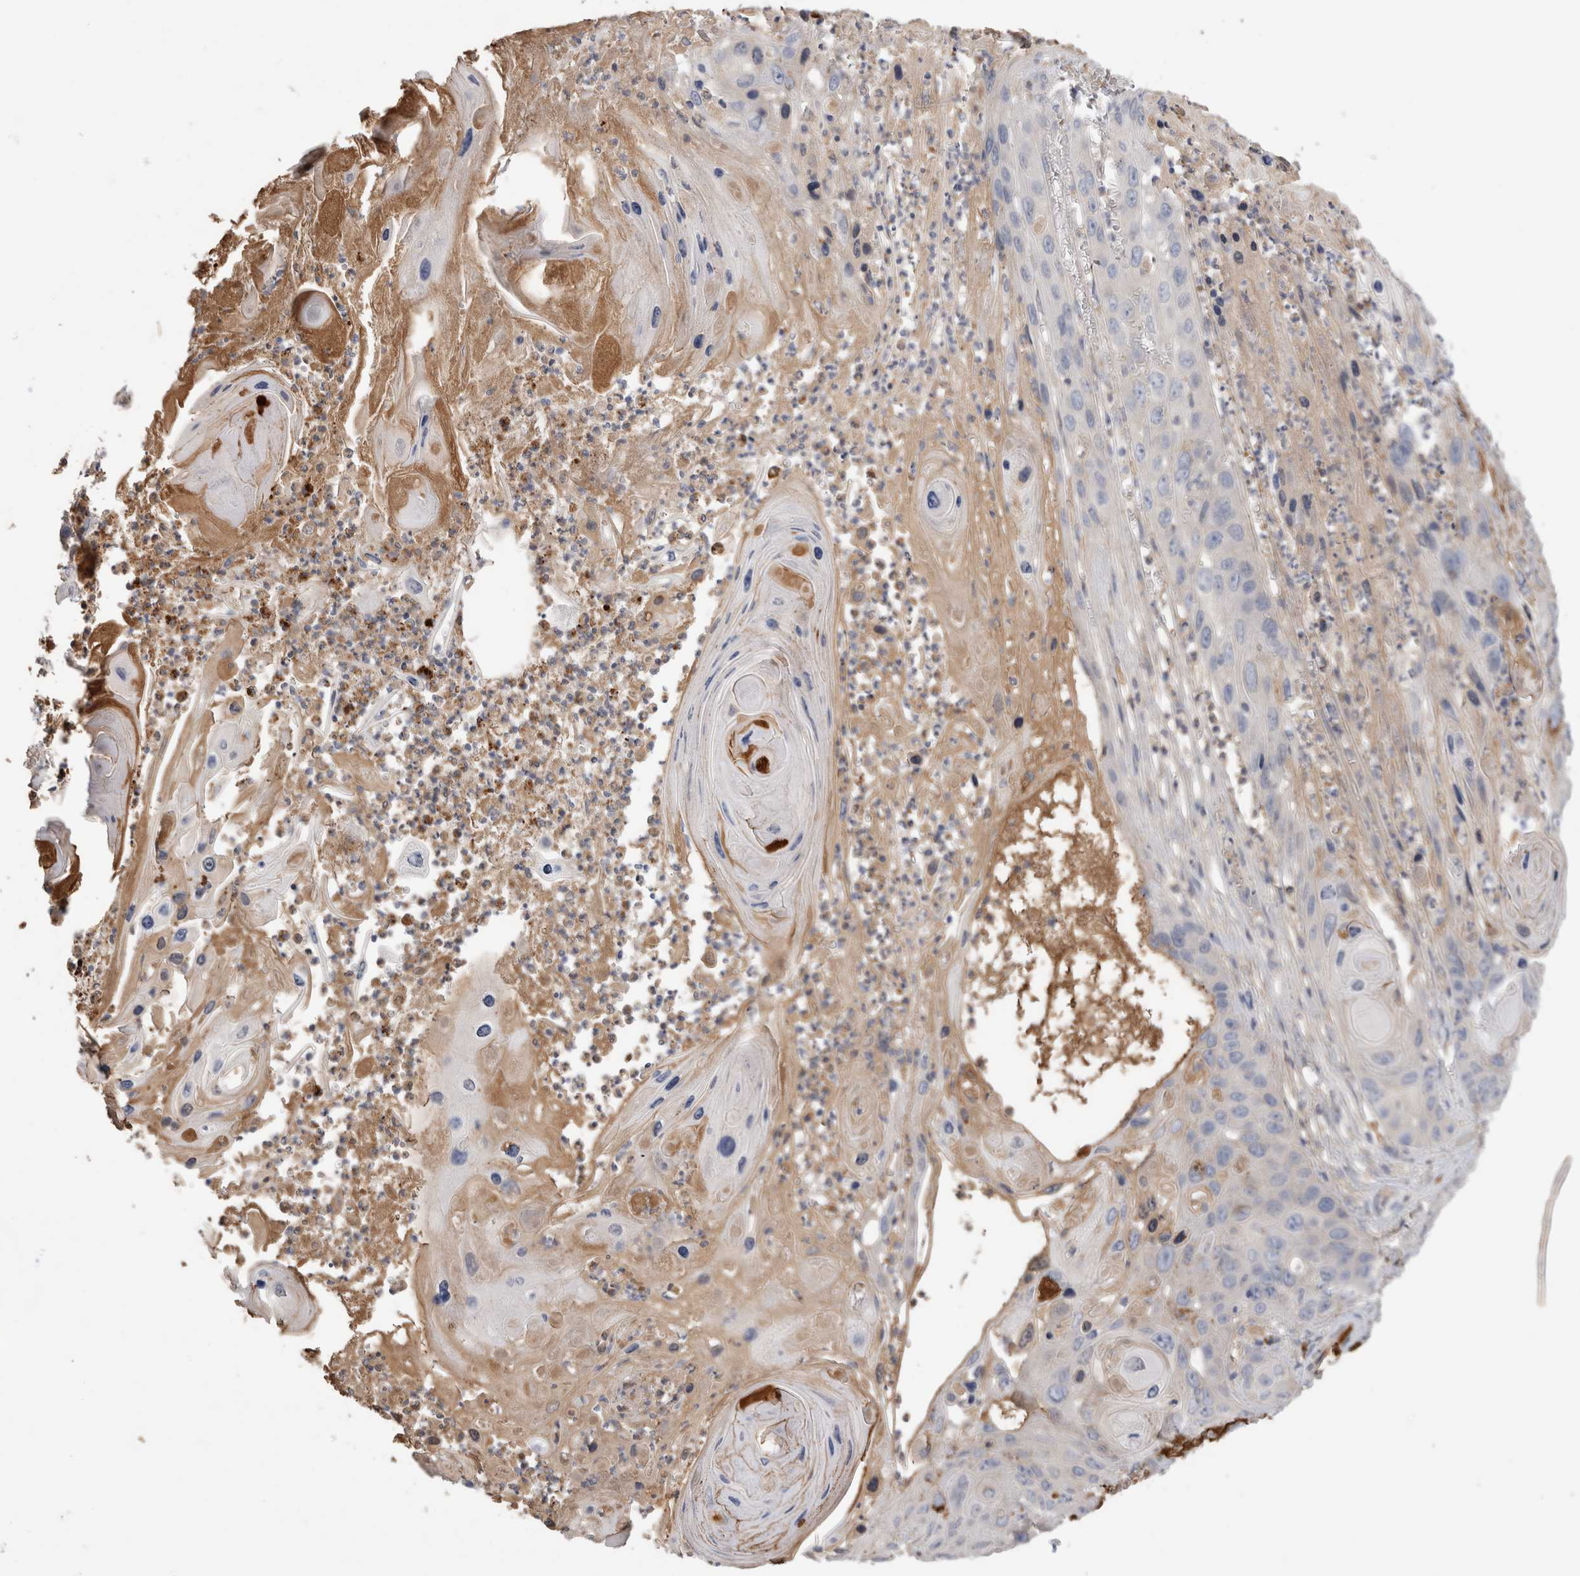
{"staining": {"intensity": "negative", "quantity": "none", "location": "none"}, "tissue": "skin cancer", "cell_type": "Tumor cells", "image_type": "cancer", "snomed": [{"axis": "morphology", "description": "Squamous cell carcinoma, NOS"}, {"axis": "topography", "description": "Skin"}], "caption": "A photomicrograph of skin cancer (squamous cell carcinoma) stained for a protein reveals no brown staining in tumor cells.", "gene": "PPP3CC", "patient": {"sex": "male", "age": 55}}